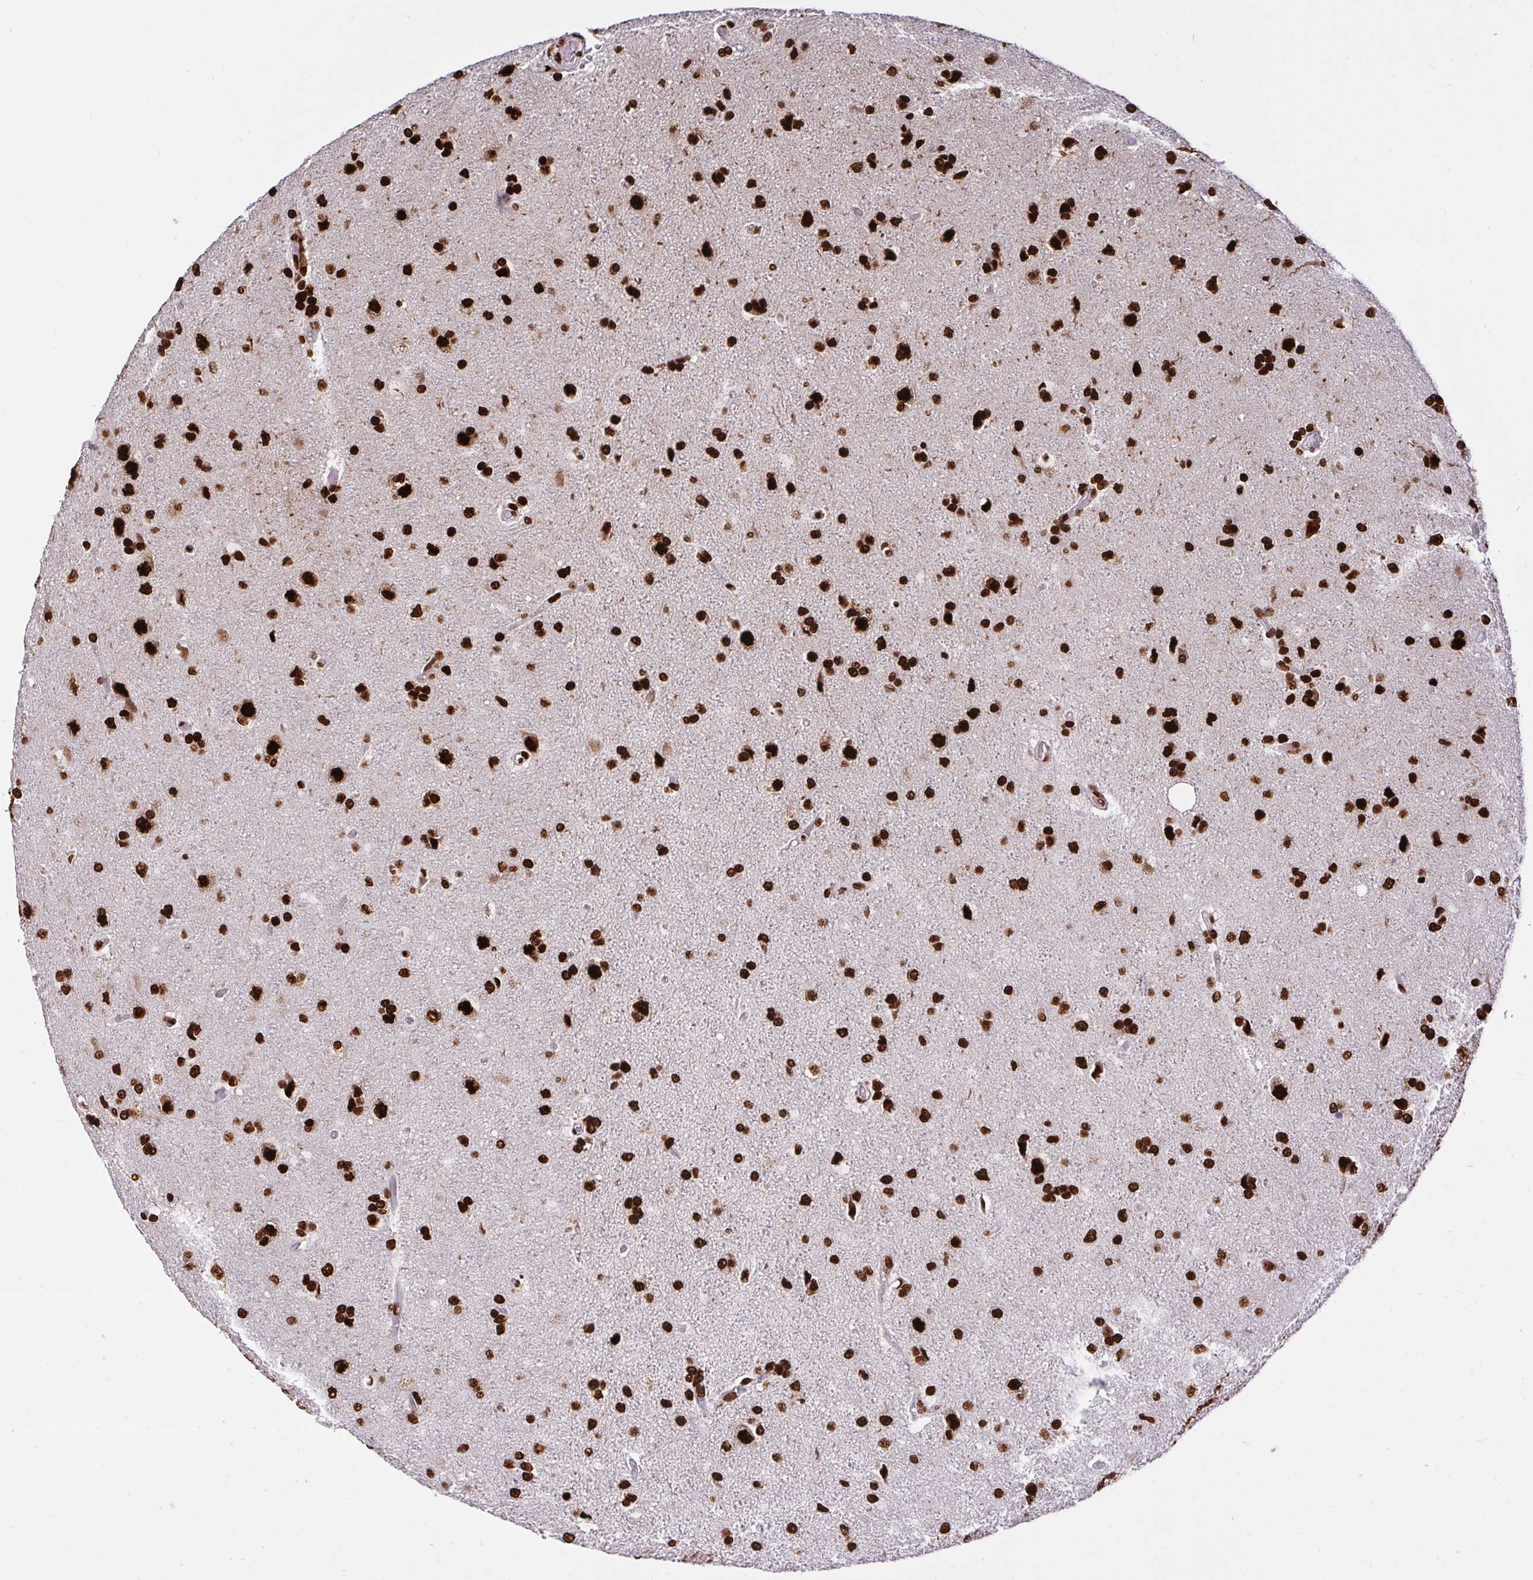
{"staining": {"intensity": "strong", "quantity": ">75%", "location": "nuclear"}, "tissue": "glioma", "cell_type": "Tumor cells", "image_type": "cancer", "snomed": [{"axis": "morphology", "description": "Glioma, malignant, High grade"}, {"axis": "topography", "description": "Brain"}], "caption": "Approximately >75% of tumor cells in human glioma demonstrate strong nuclear protein staining as visualized by brown immunohistochemical staining.", "gene": "HNRNPL", "patient": {"sex": "male", "age": 68}}